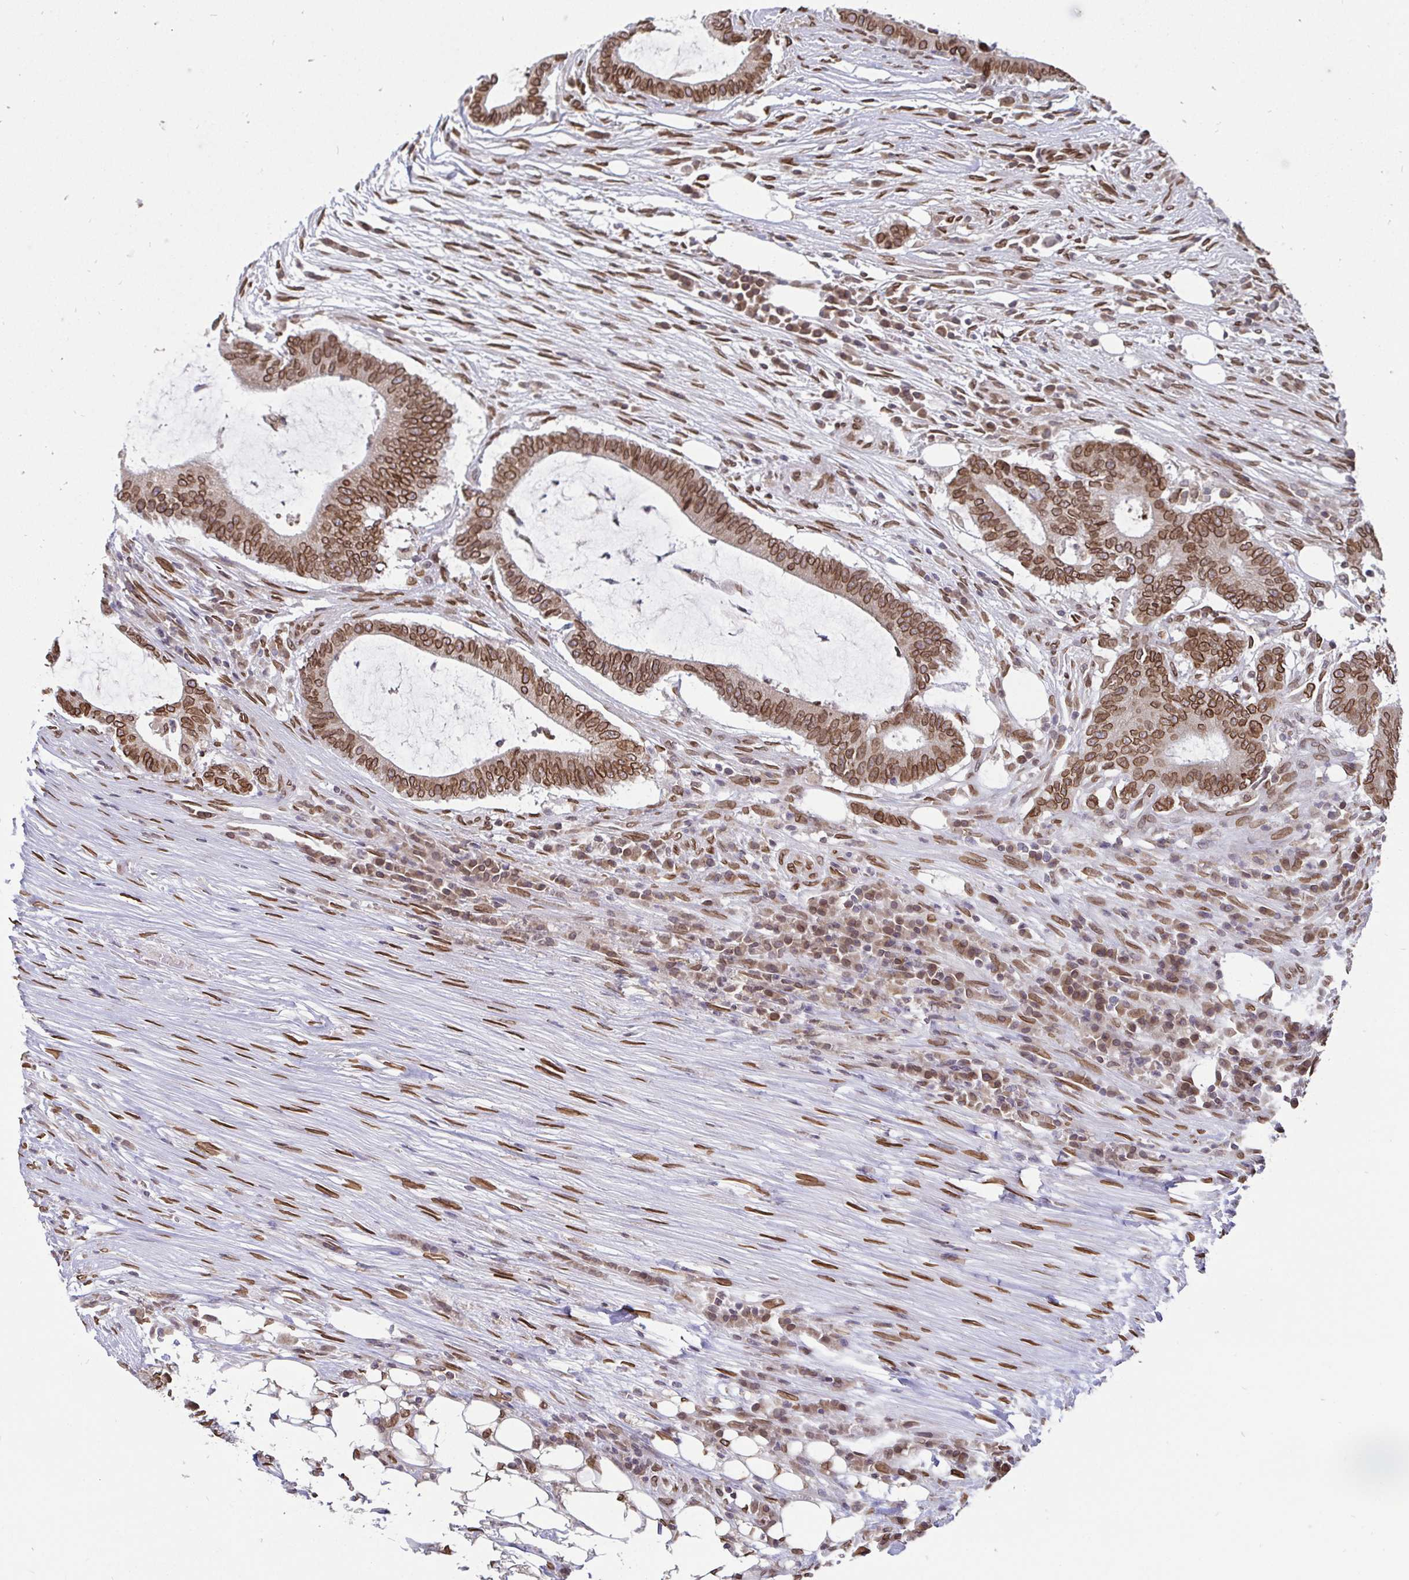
{"staining": {"intensity": "moderate", "quantity": ">75%", "location": "cytoplasmic/membranous,nuclear"}, "tissue": "colorectal cancer", "cell_type": "Tumor cells", "image_type": "cancer", "snomed": [{"axis": "morphology", "description": "Adenocarcinoma, NOS"}, {"axis": "topography", "description": "Colon"}], "caption": "Approximately >75% of tumor cells in colorectal adenocarcinoma exhibit moderate cytoplasmic/membranous and nuclear protein staining as visualized by brown immunohistochemical staining.", "gene": "EMD", "patient": {"sex": "female", "age": 43}}